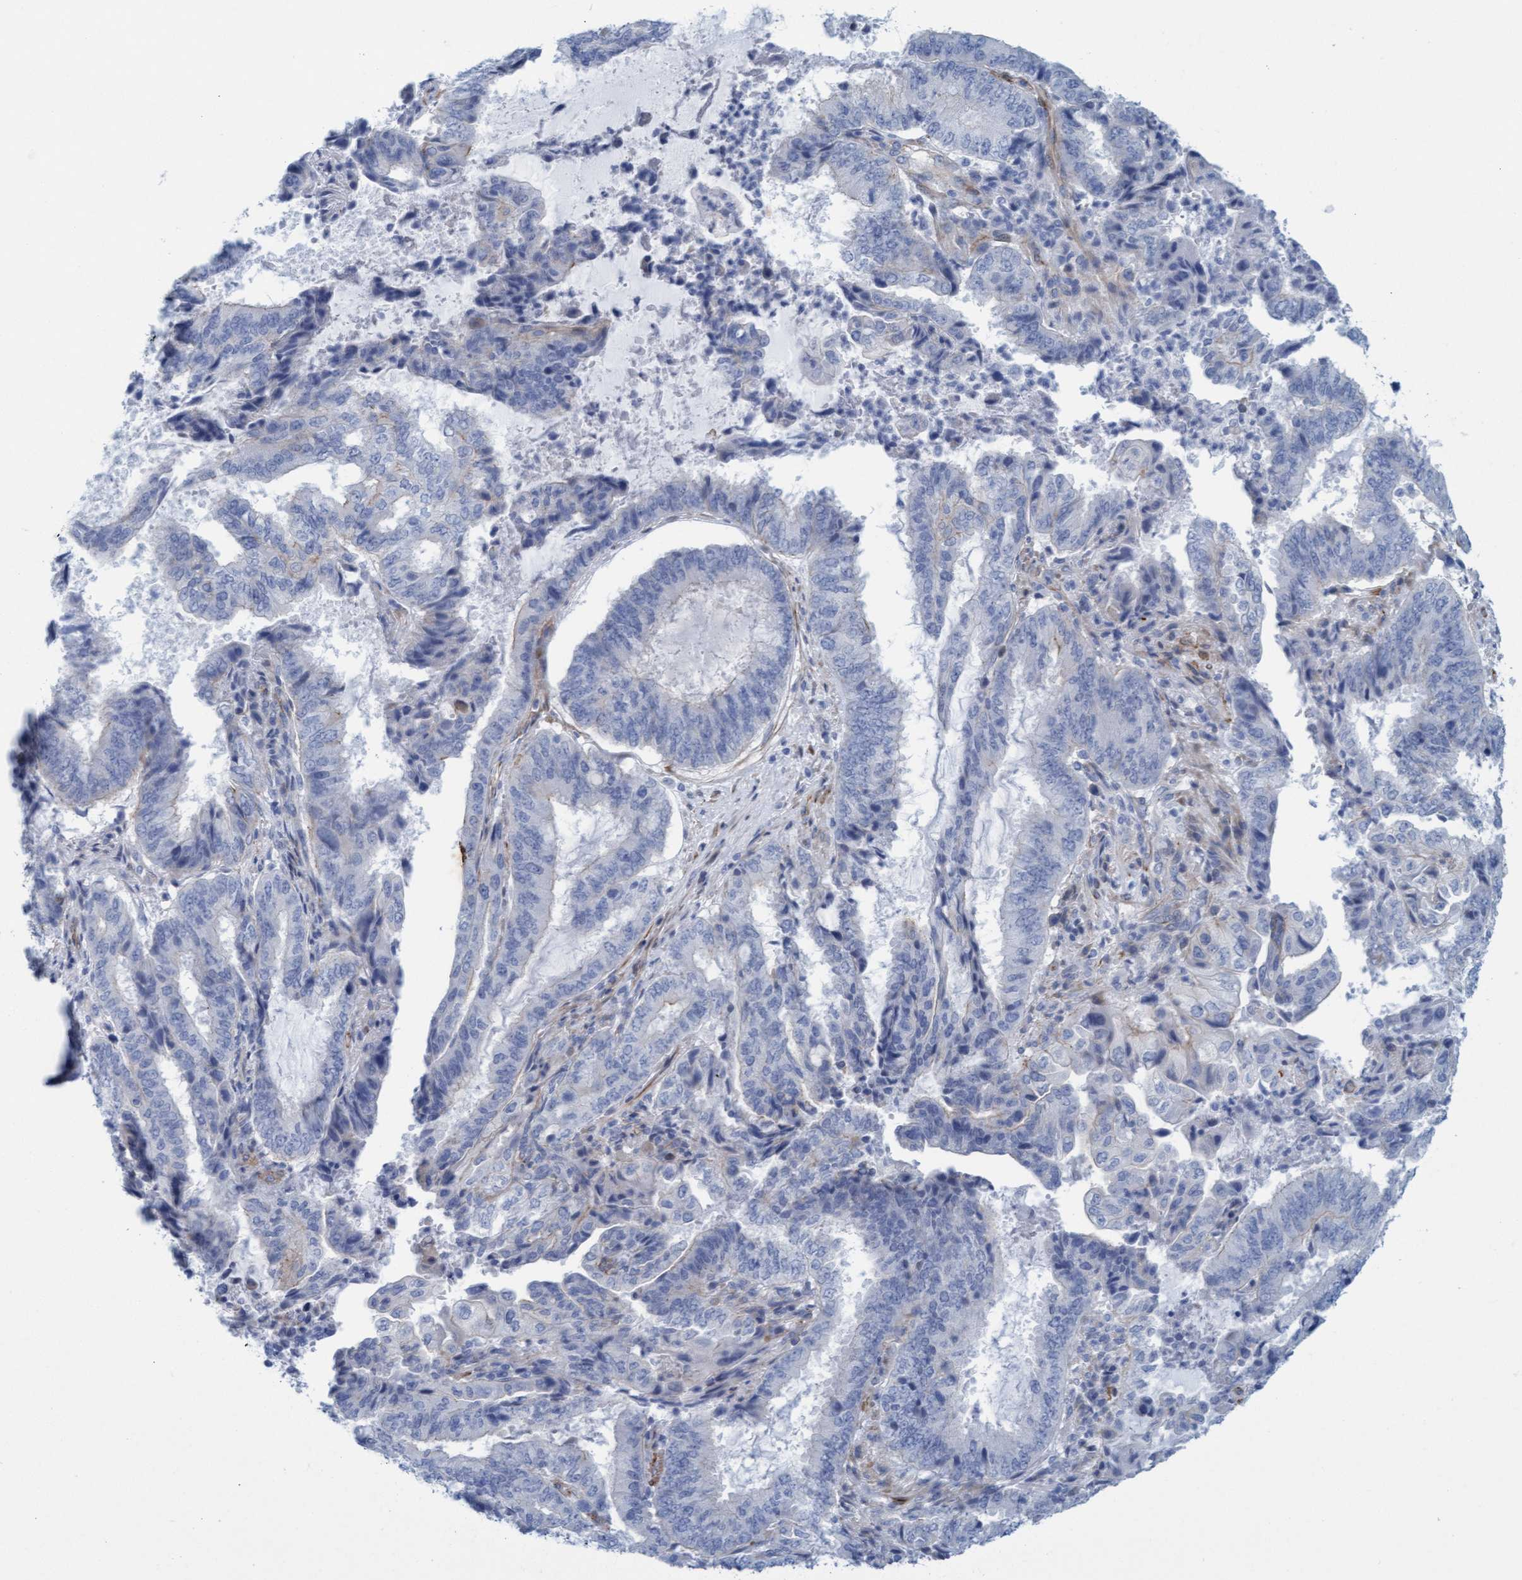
{"staining": {"intensity": "negative", "quantity": "none", "location": "none"}, "tissue": "endometrial cancer", "cell_type": "Tumor cells", "image_type": "cancer", "snomed": [{"axis": "morphology", "description": "Adenocarcinoma, NOS"}, {"axis": "topography", "description": "Endometrium"}], "caption": "A high-resolution image shows immunohistochemistry staining of endometrial cancer, which shows no significant expression in tumor cells. (DAB immunohistochemistry (IHC), high magnification).", "gene": "MTFR1", "patient": {"sex": "female", "age": 51}}